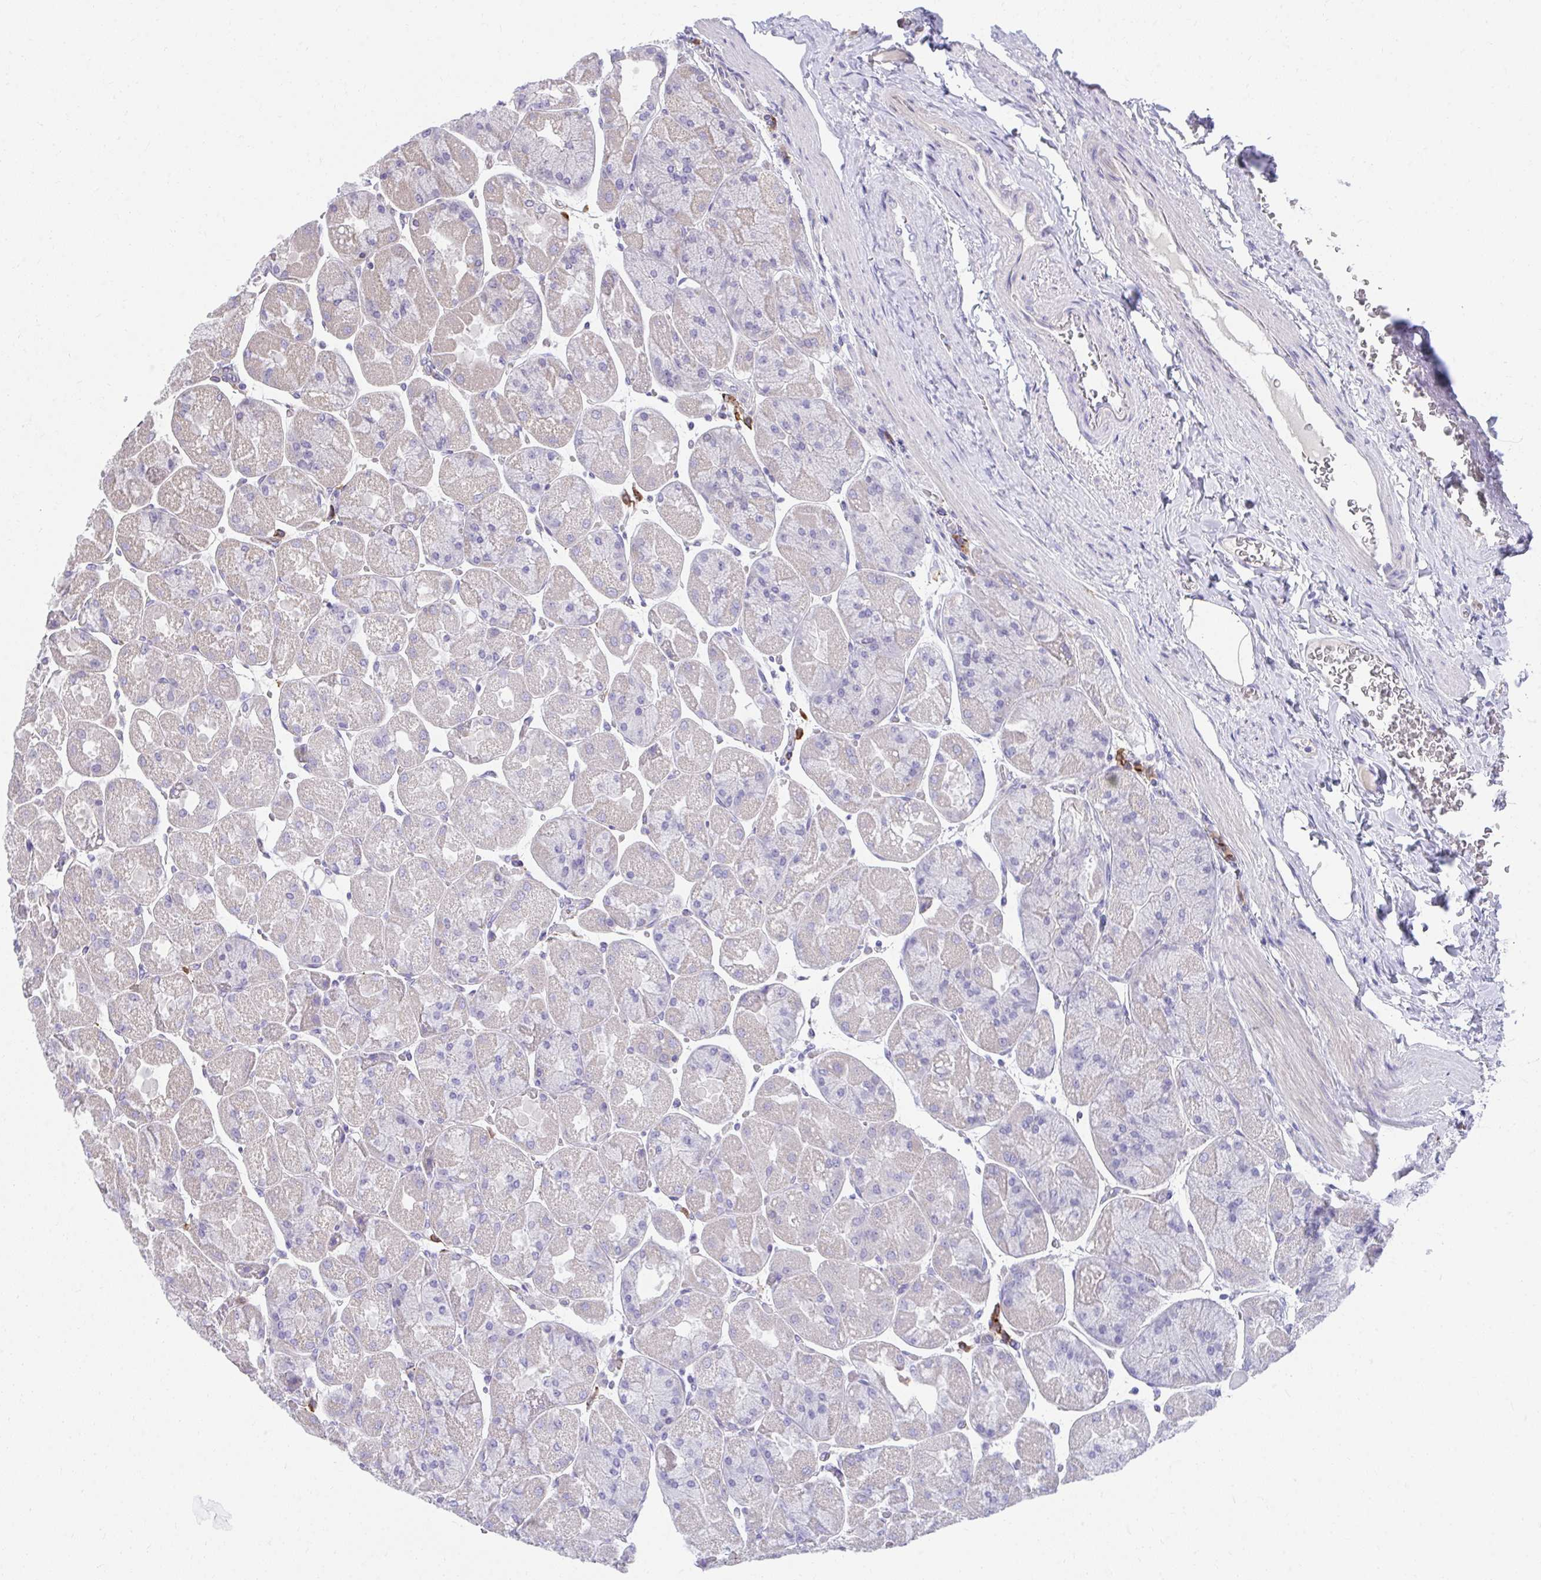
{"staining": {"intensity": "negative", "quantity": "none", "location": "none"}, "tissue": "stomach", "cell_type": "Glandular cells", "image_type": "normal", "snomed": [{"axis": "morphology", "description": "Normal tissue, NOS"}, {"axis": "topography", "description": "Stomach"}], "caption": "Immunohistochemical staining of unremarkable human stomach exhibits no significant expression in glandular cells. Brightfield microscopy of IHC stained with DAB (brown) and hematoxylin (blue), captured at high magnification.", "gene": "SLAMF7", "patient": {"sex": "female", "age": 61}}